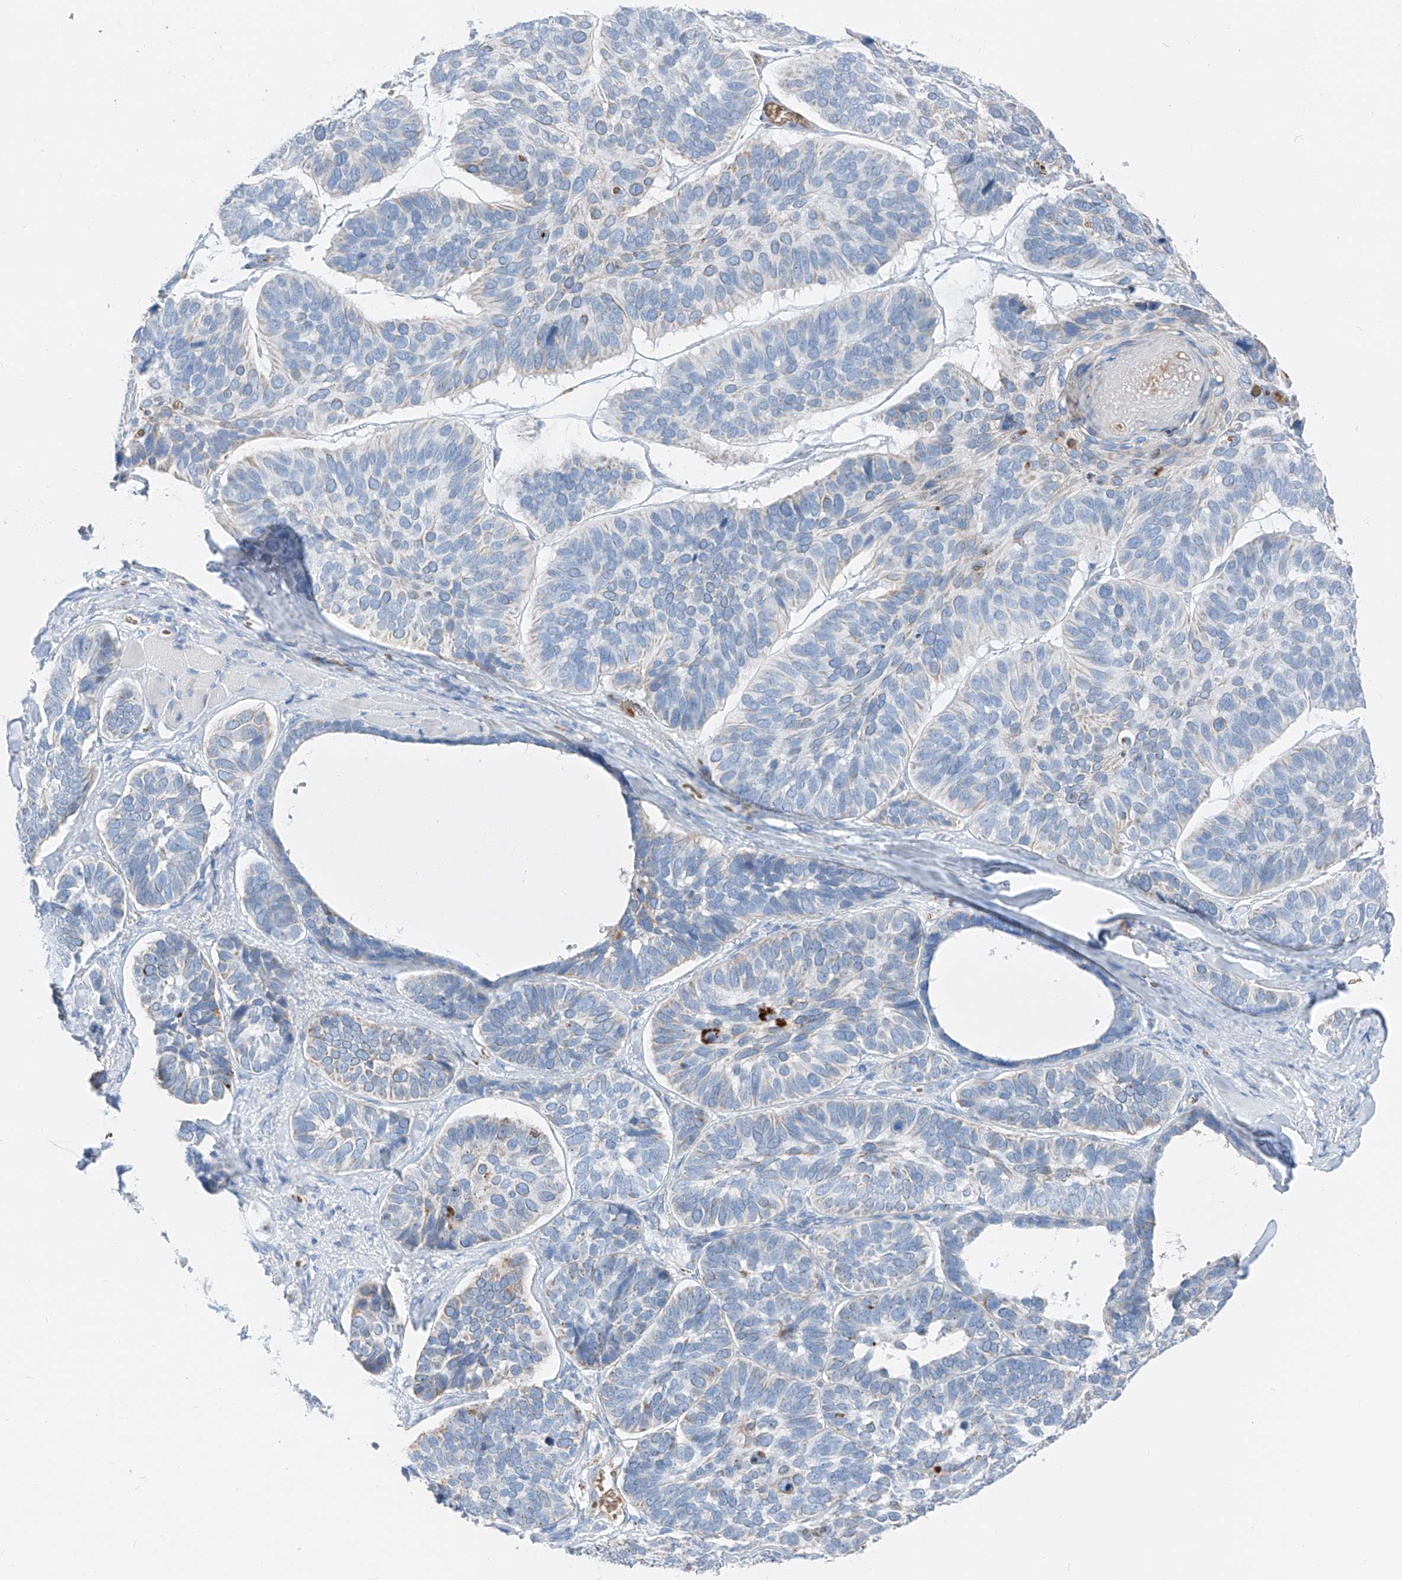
{"staining": {"intensity": "negative", "quantity": "none", "location": "none"}, "tissue": "skin cancer", "cell_type": "Tumor cells", "image_type": "cancer", "snomed": [{"axis": "morphology", "description": "Basal cell carcinoma"}, {"axis": "topography", "description": "Skin"}], "caption": "Basal cell carcinoma (skin) stained for a protein using immunohistochemistry reveals no positivity tumor cells.", "gene": "PRSS23", "patient": {"sex": "male", "age": 62}}